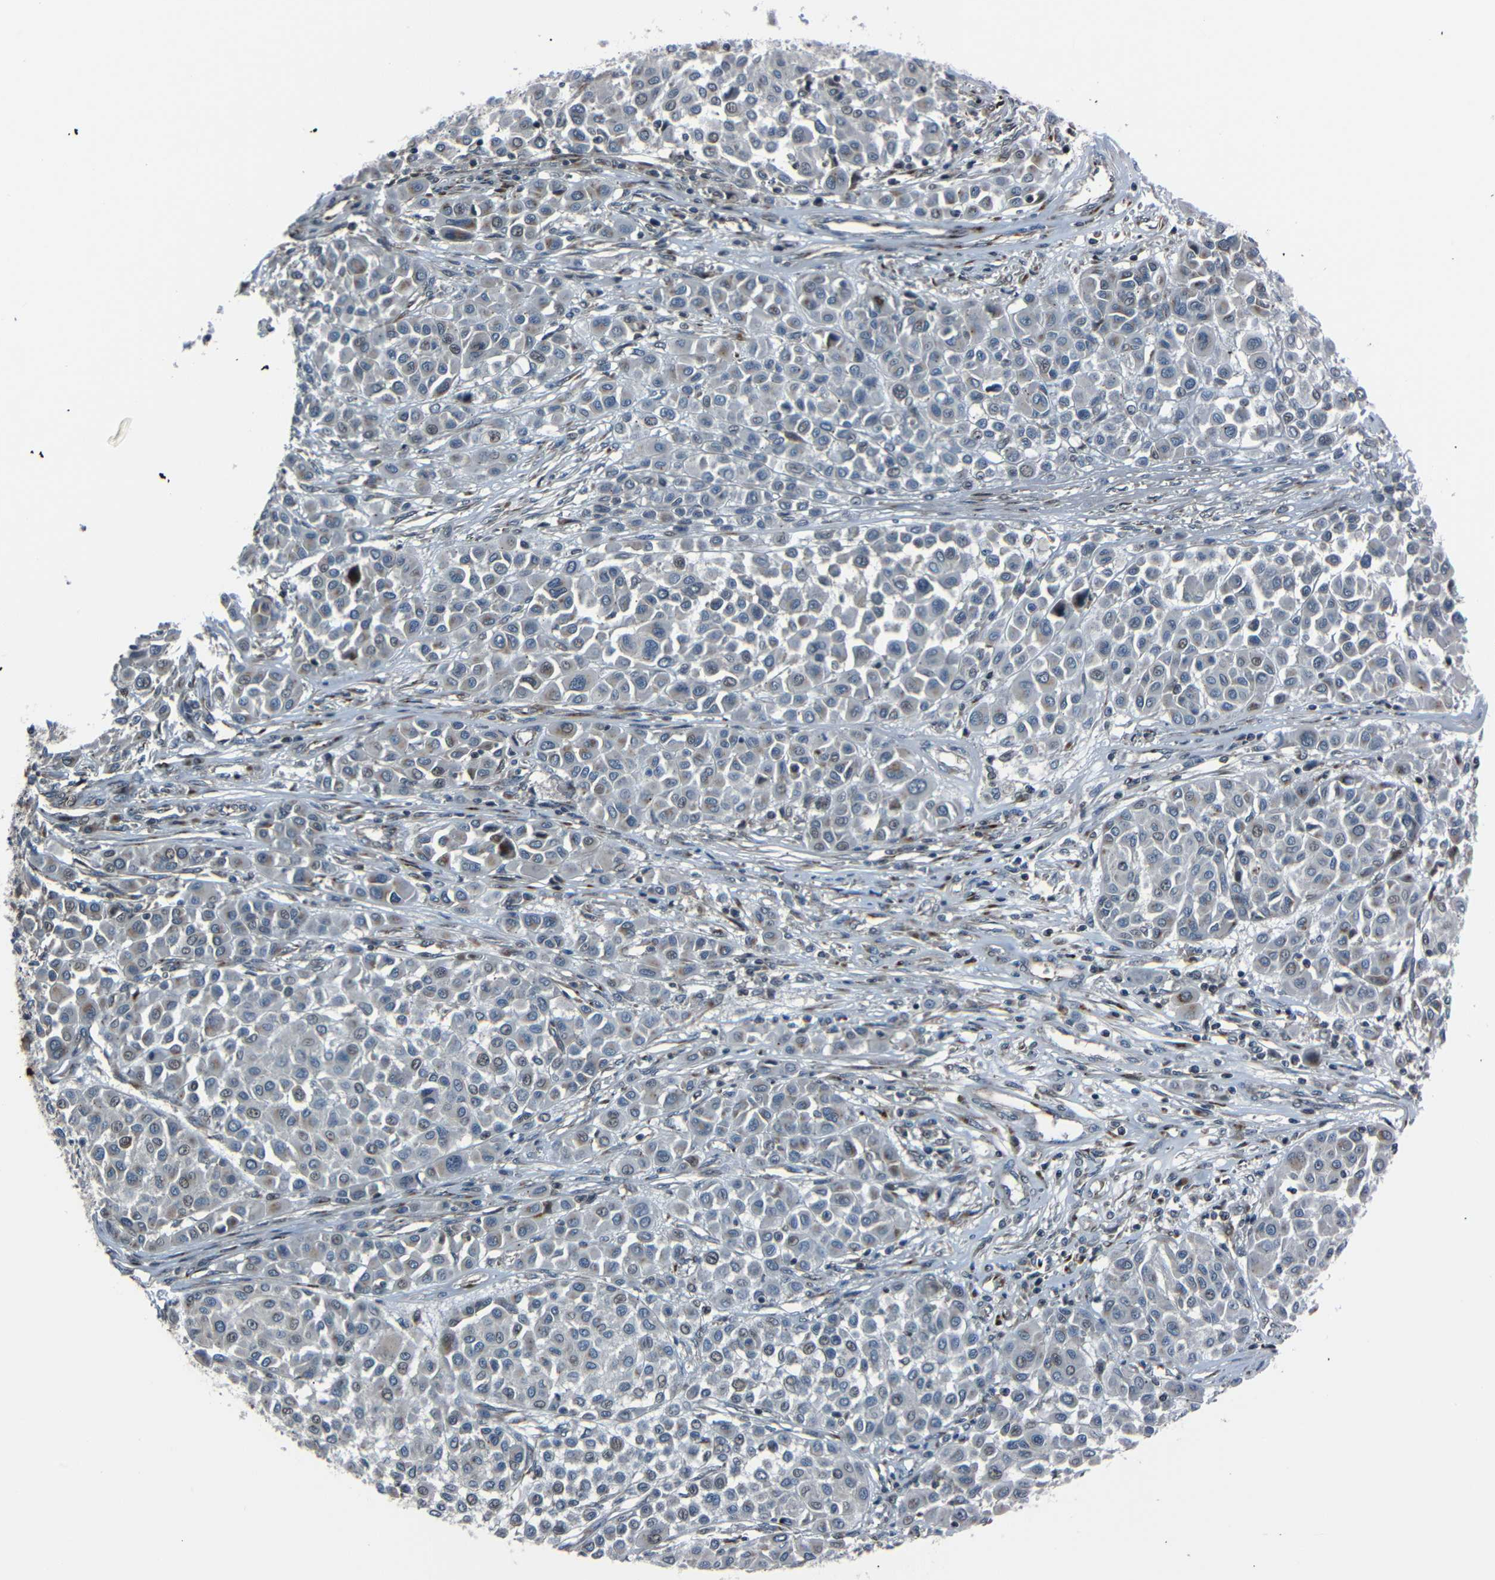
{"staining": {"intensity": "weak", "quantity": "<25%", "location": "nuclear"}, "tissue": "melanoma", "cell_type": "Tumor cells", "image_type": "cancer", "snomed": [{"axis": "morphology", "description": "Malignant melanoma, Metastatic site"}, {"axis": "topography", "description": "Soft tissue"}], "caption": "IHC photomicrograph of neoplastic tissue: human melanoma stained with DAB (3,3'-diaminobenzidine) reveals no significant protein staining in tumor cells.", "gene": "AKAP9", "patient": {"sex": "male", "age": 41}}